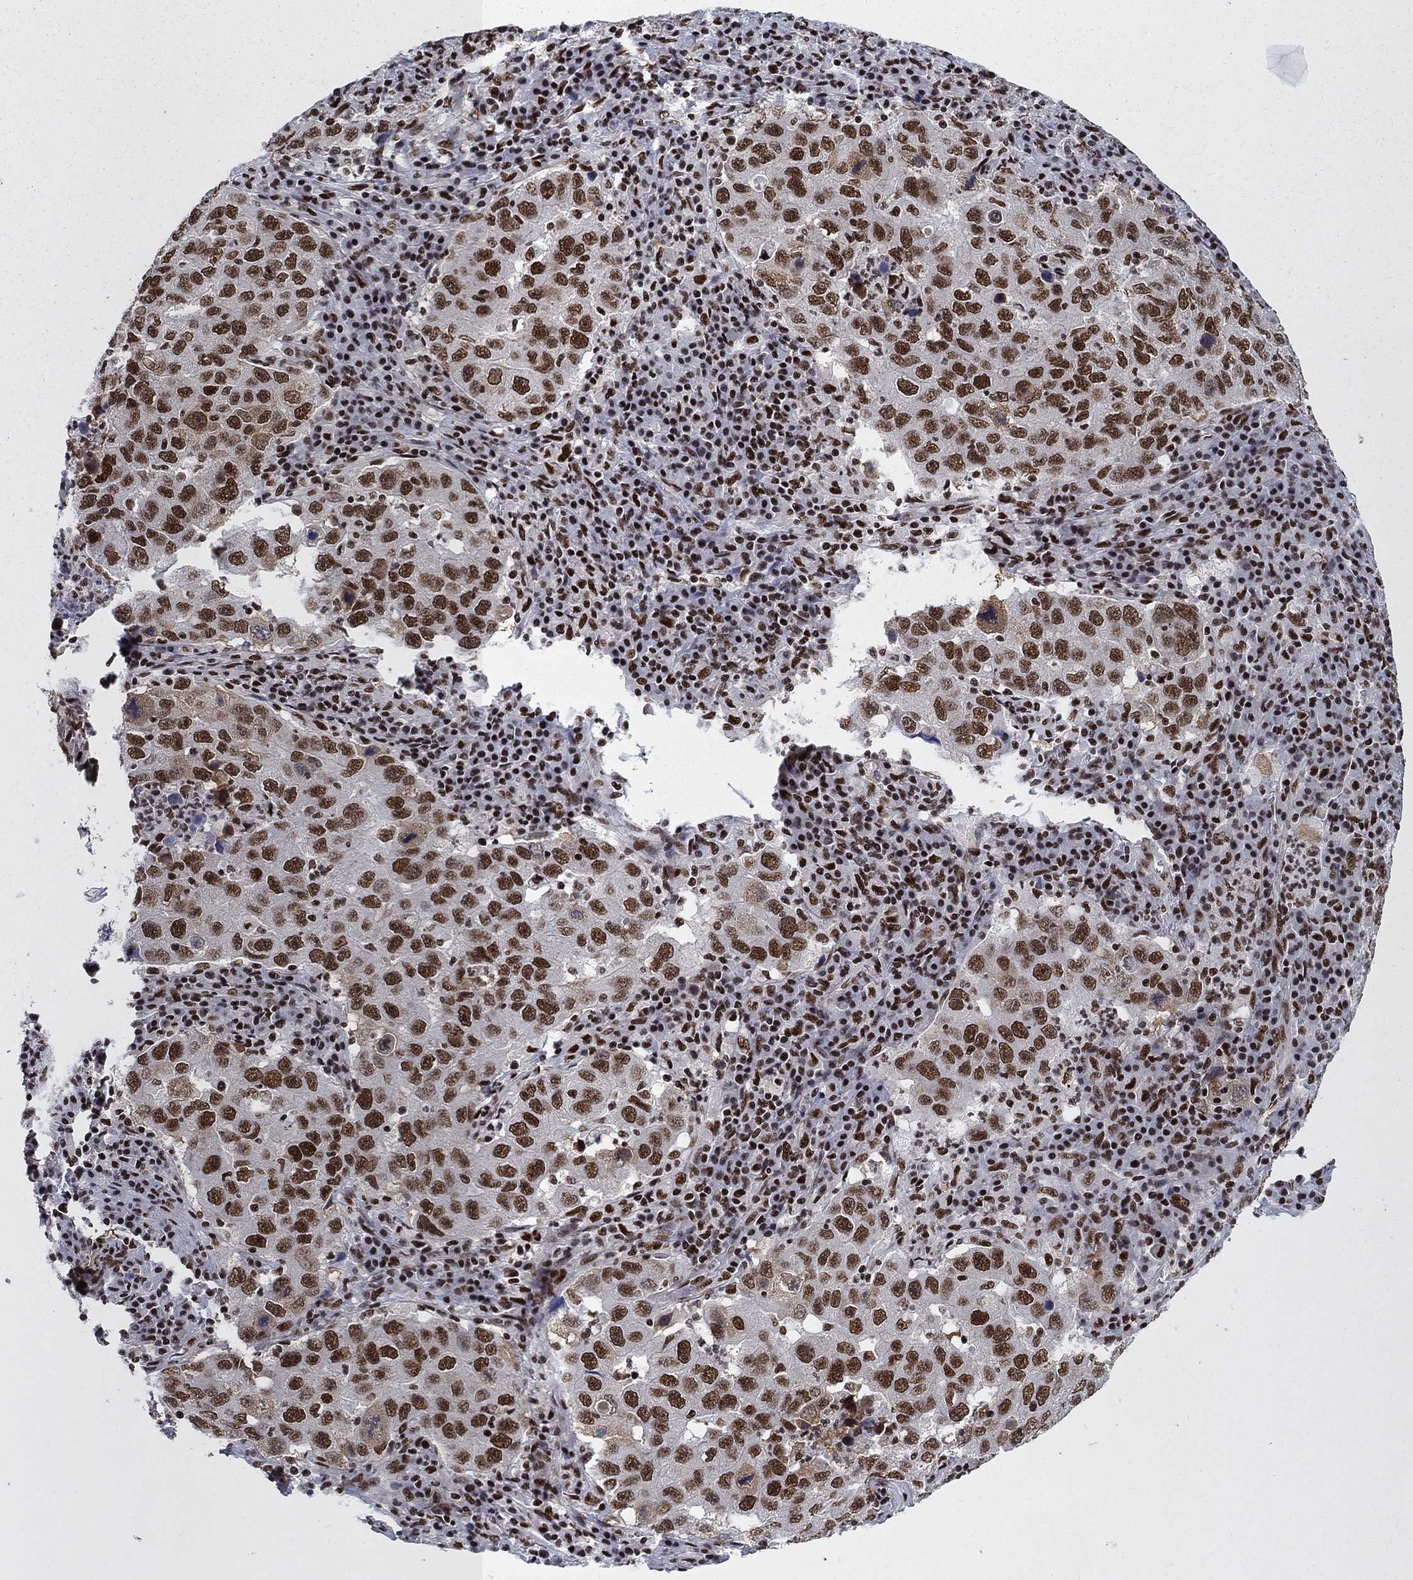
{"staining": {"intensity": "strong", "quantity": ">75%", "location": "nuclear"}, "tissue": "lung cancer", "cell_type": "Tumor cells", "image_type": "cancer", "snomed": [{"axis": "morphology", "description": "Adenocarcinoma, NOS"}, {"axis": "topography", "description": "Lung"}], "caption": "Immunohistochemical staining of lung cancer (adenocarcinoma) displays strong nuclear protein positivity in about >75% of tumor cells.", "gene": "RPRD1B", "patient": {"sex": "male", "age": 73}}